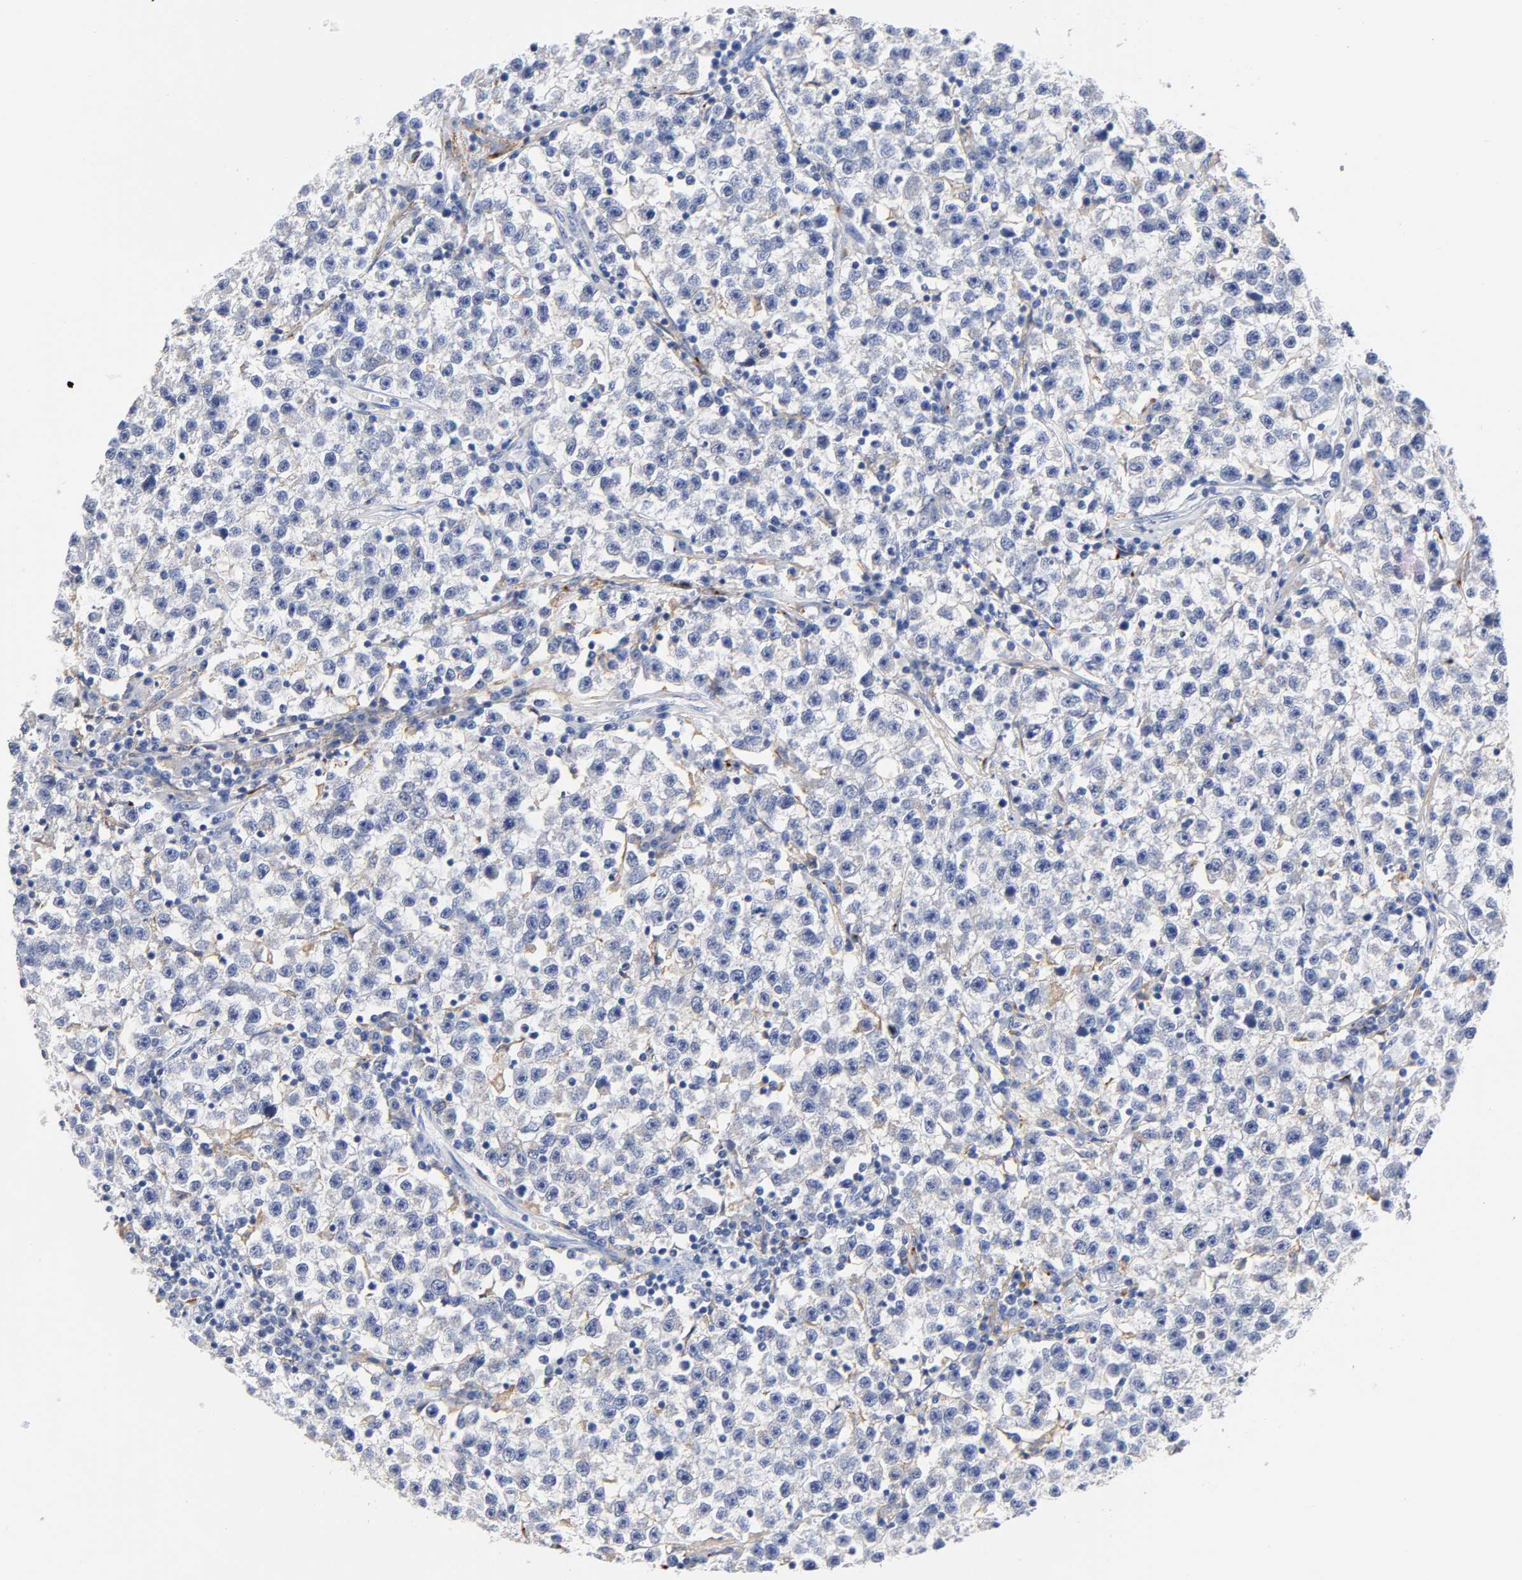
{"staining": {"intensity": "negative", "quantity": "none", "location": "none"}, "tissue": "testis cancer", "cell_type": "Tumor cells", "image_type": "cancer", "snomed": [{"axis": "morphology", "description": "Seminoma, NOS"}, {"axis": "topography", "description": "Testis"}], "caption": "There is no significant staining in tumor cells of testis seminoma. The staining was performed using DAB to visualize the protein expression in brown, while the nuclei were stained in blue with hematoxylin (Magnification: 20x).", "gene": "LRP1", "patient": {"sex": "male", "age": 22}}